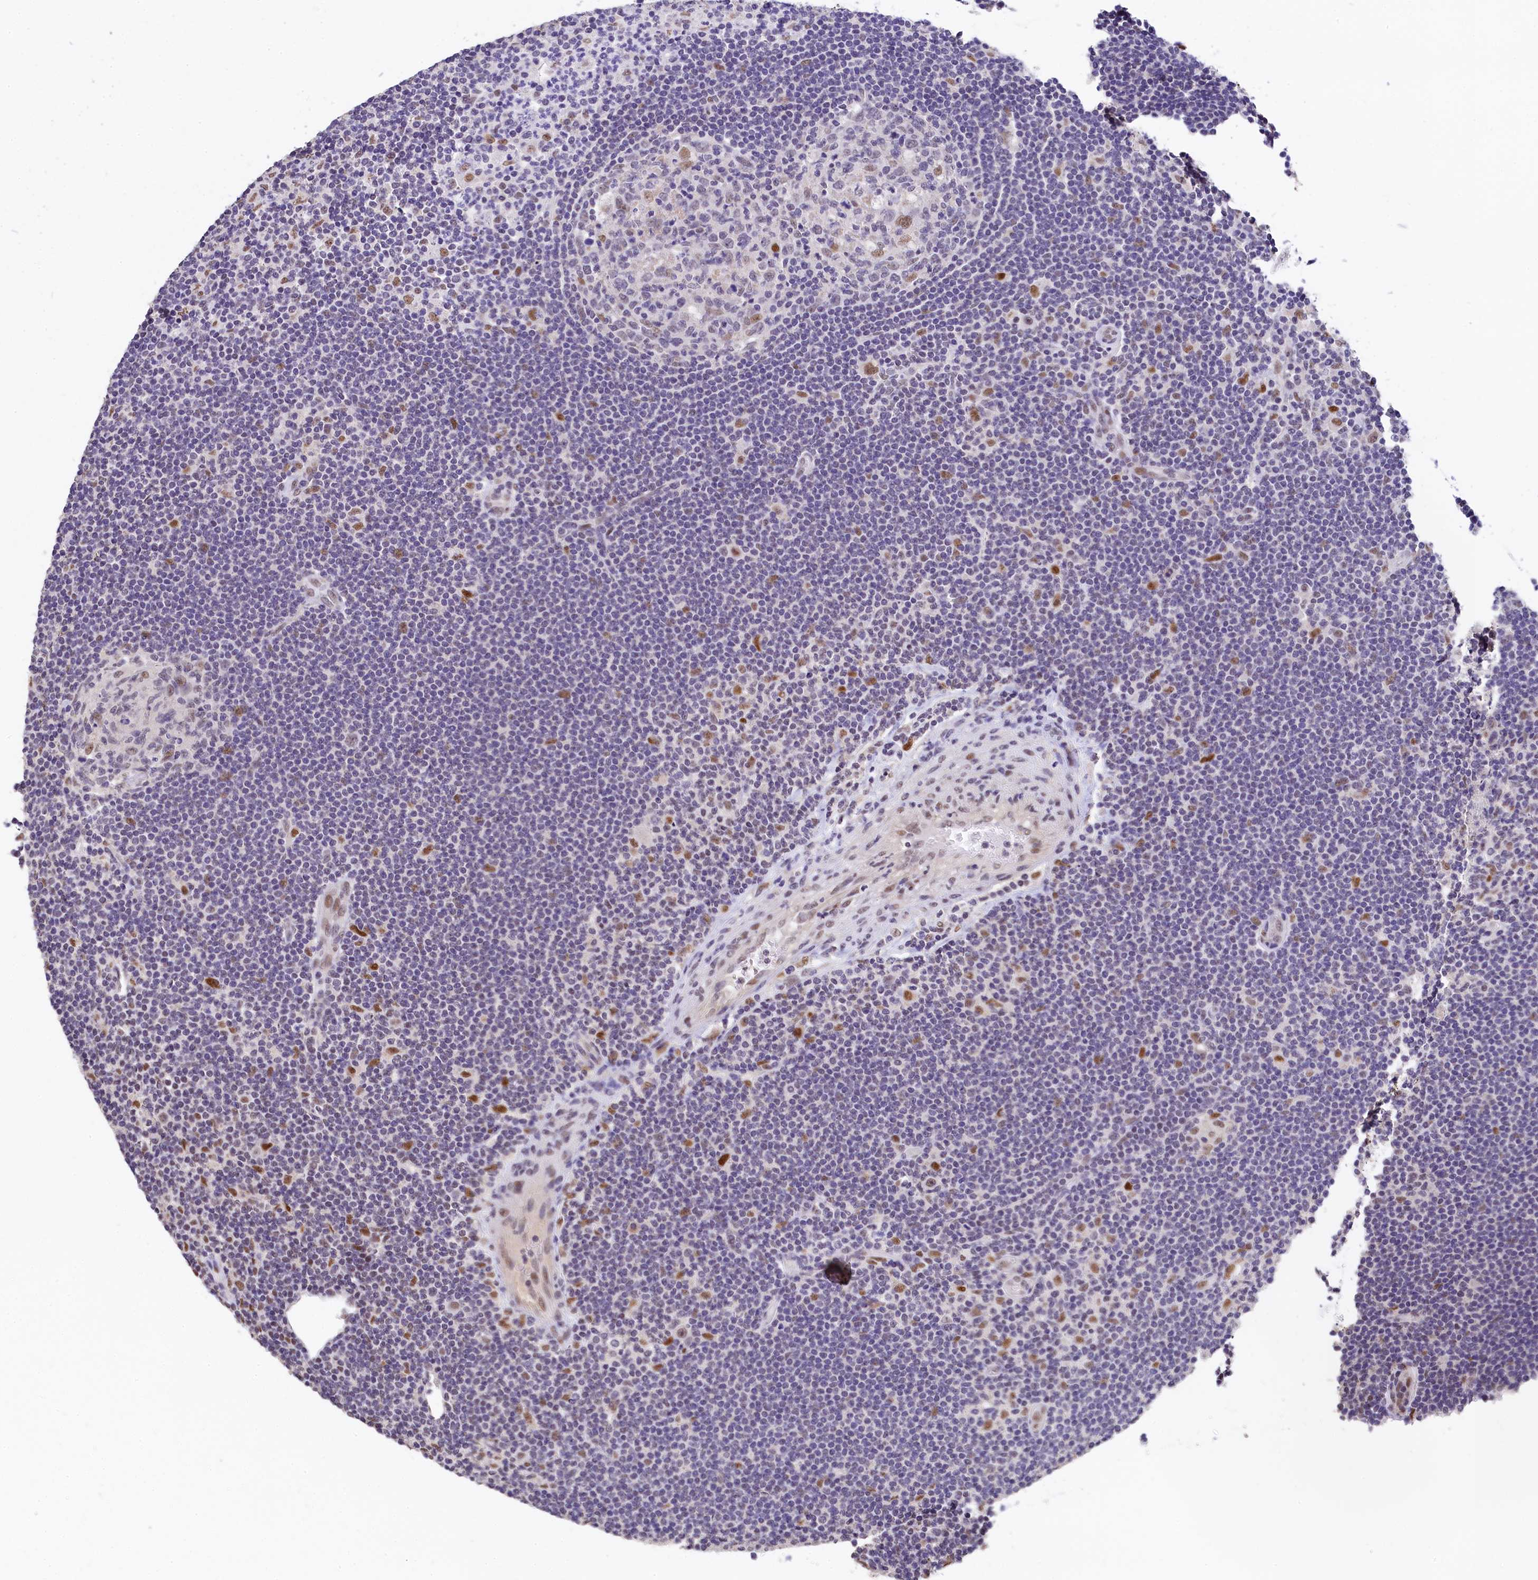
{"staining": {"intensity": "moderate", "quantity": ">75%", "location": "nuclear"}, "tissue": "lymphoma", "cell_type": "Tumor cells", "image_type": "cancer", "snomed": [{"axis": "morphology", "description": "Hodgkin's disease, NOS"}, {"axis": "topography", "description": "Lymph node"}], "caption": "IHC photomicrograph of Hodgkin's disease stained for a protein (brown), which reveals medium levels of moderate nuclear positivity in about >75% of tumor cells.", "gene": "HECTD4", "patient": {"sex": "female", "age": 57}}